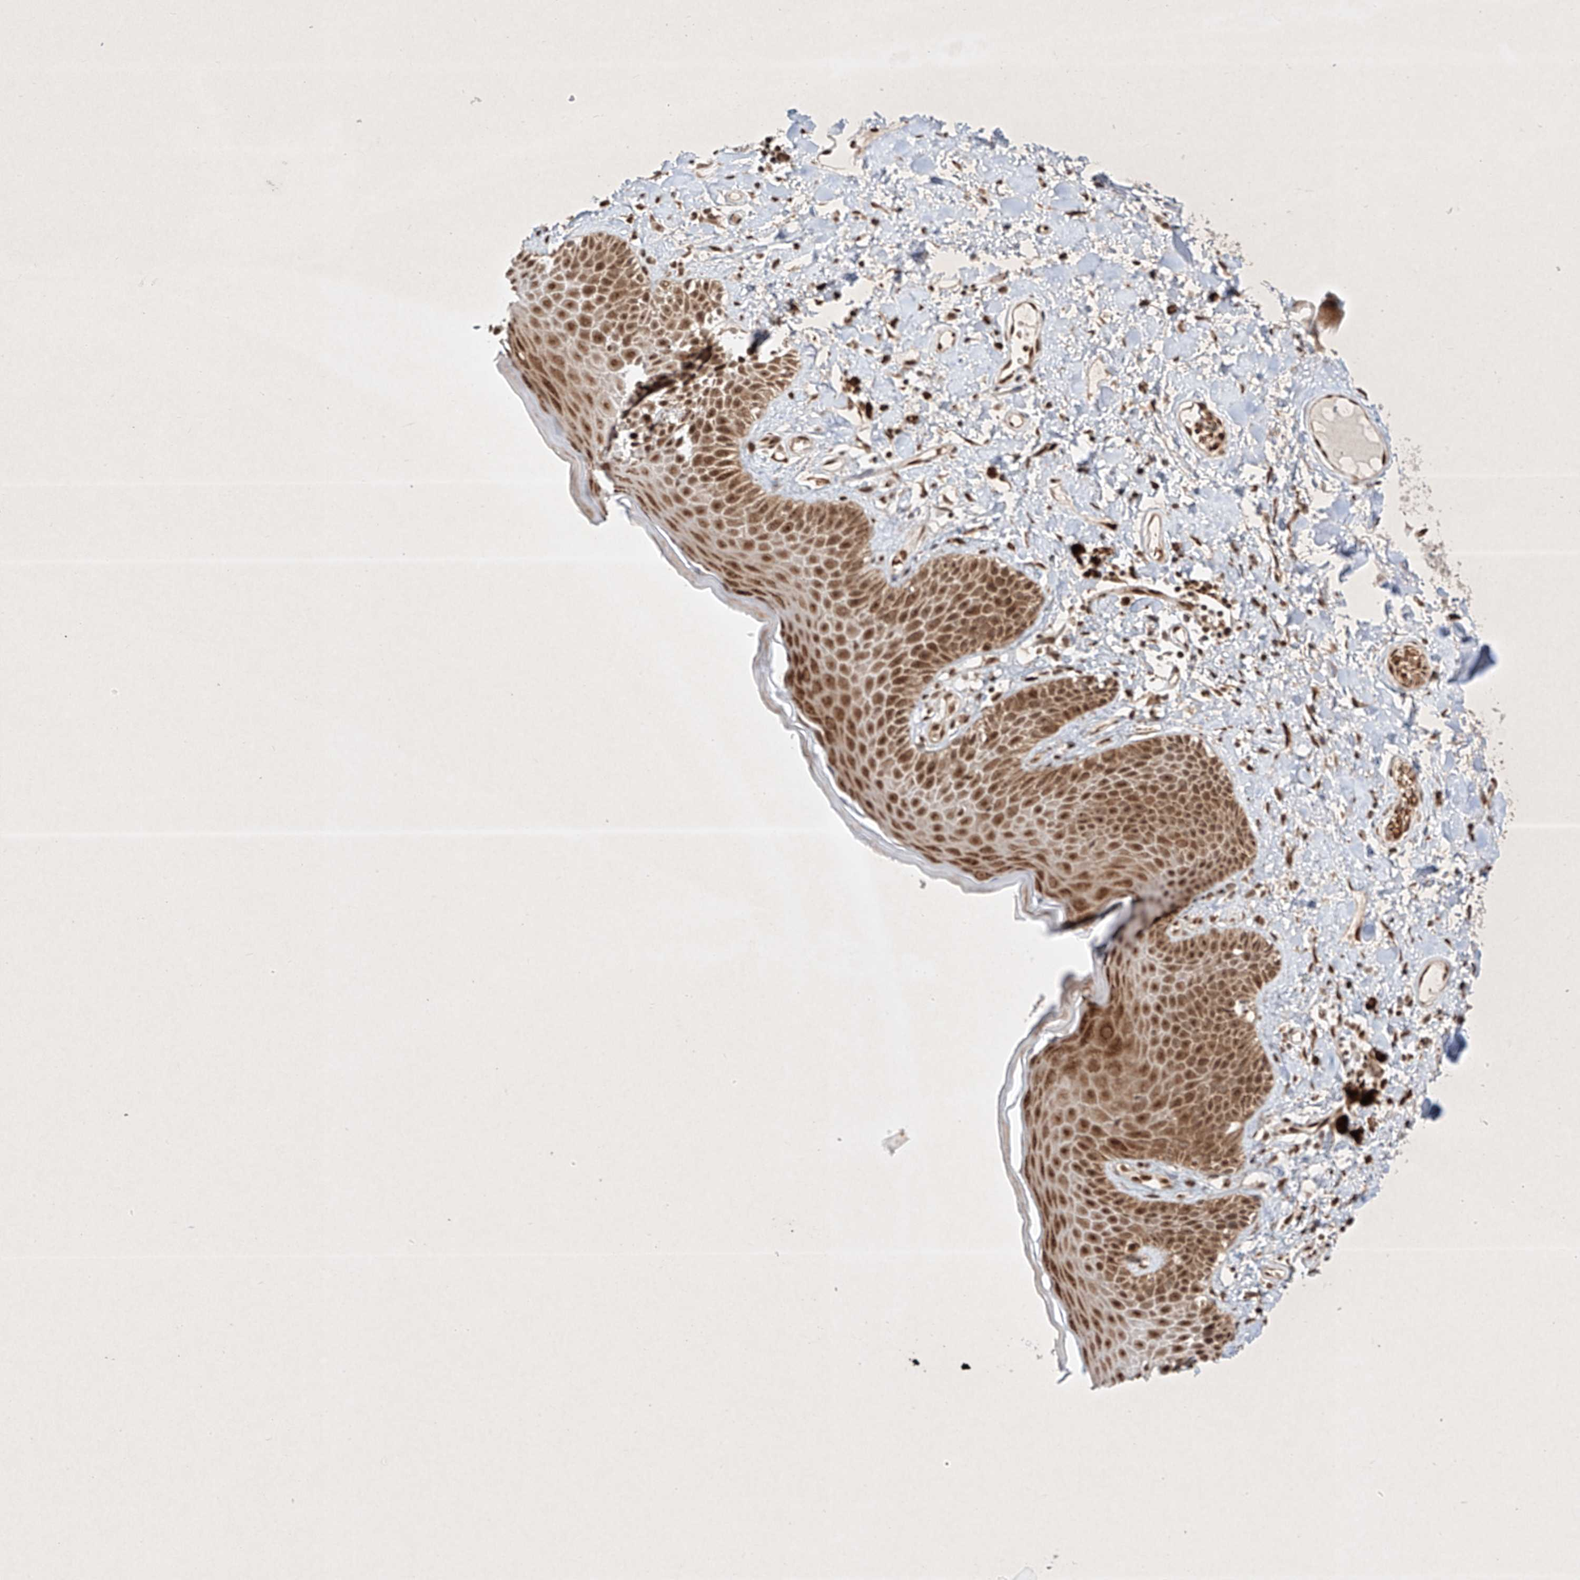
{"staining": {"intensity": "moderate", "quantity": ">75%", "location": "cytoplasmic/membranous,nuclear"}, "tissue": "skin", "cell_type": "Epidermal cells", "image_type": "normal", "snomed": [{"axis": "morphology", "description": "Normal tissue, NOS"}, {"axis": "topography", "description": "Anal"}], "caption": "IHC (DAB) staining of benign human skin demonstrates moderate cytoplasmic/membranous,nuclear protein positivity in about >75% of epidermal cells. Immunohistochemistry stains the protein in brown and the nuclei are stained blue.", "gene": "EPG5", "patient": {"sex": "female", "age": 78}}